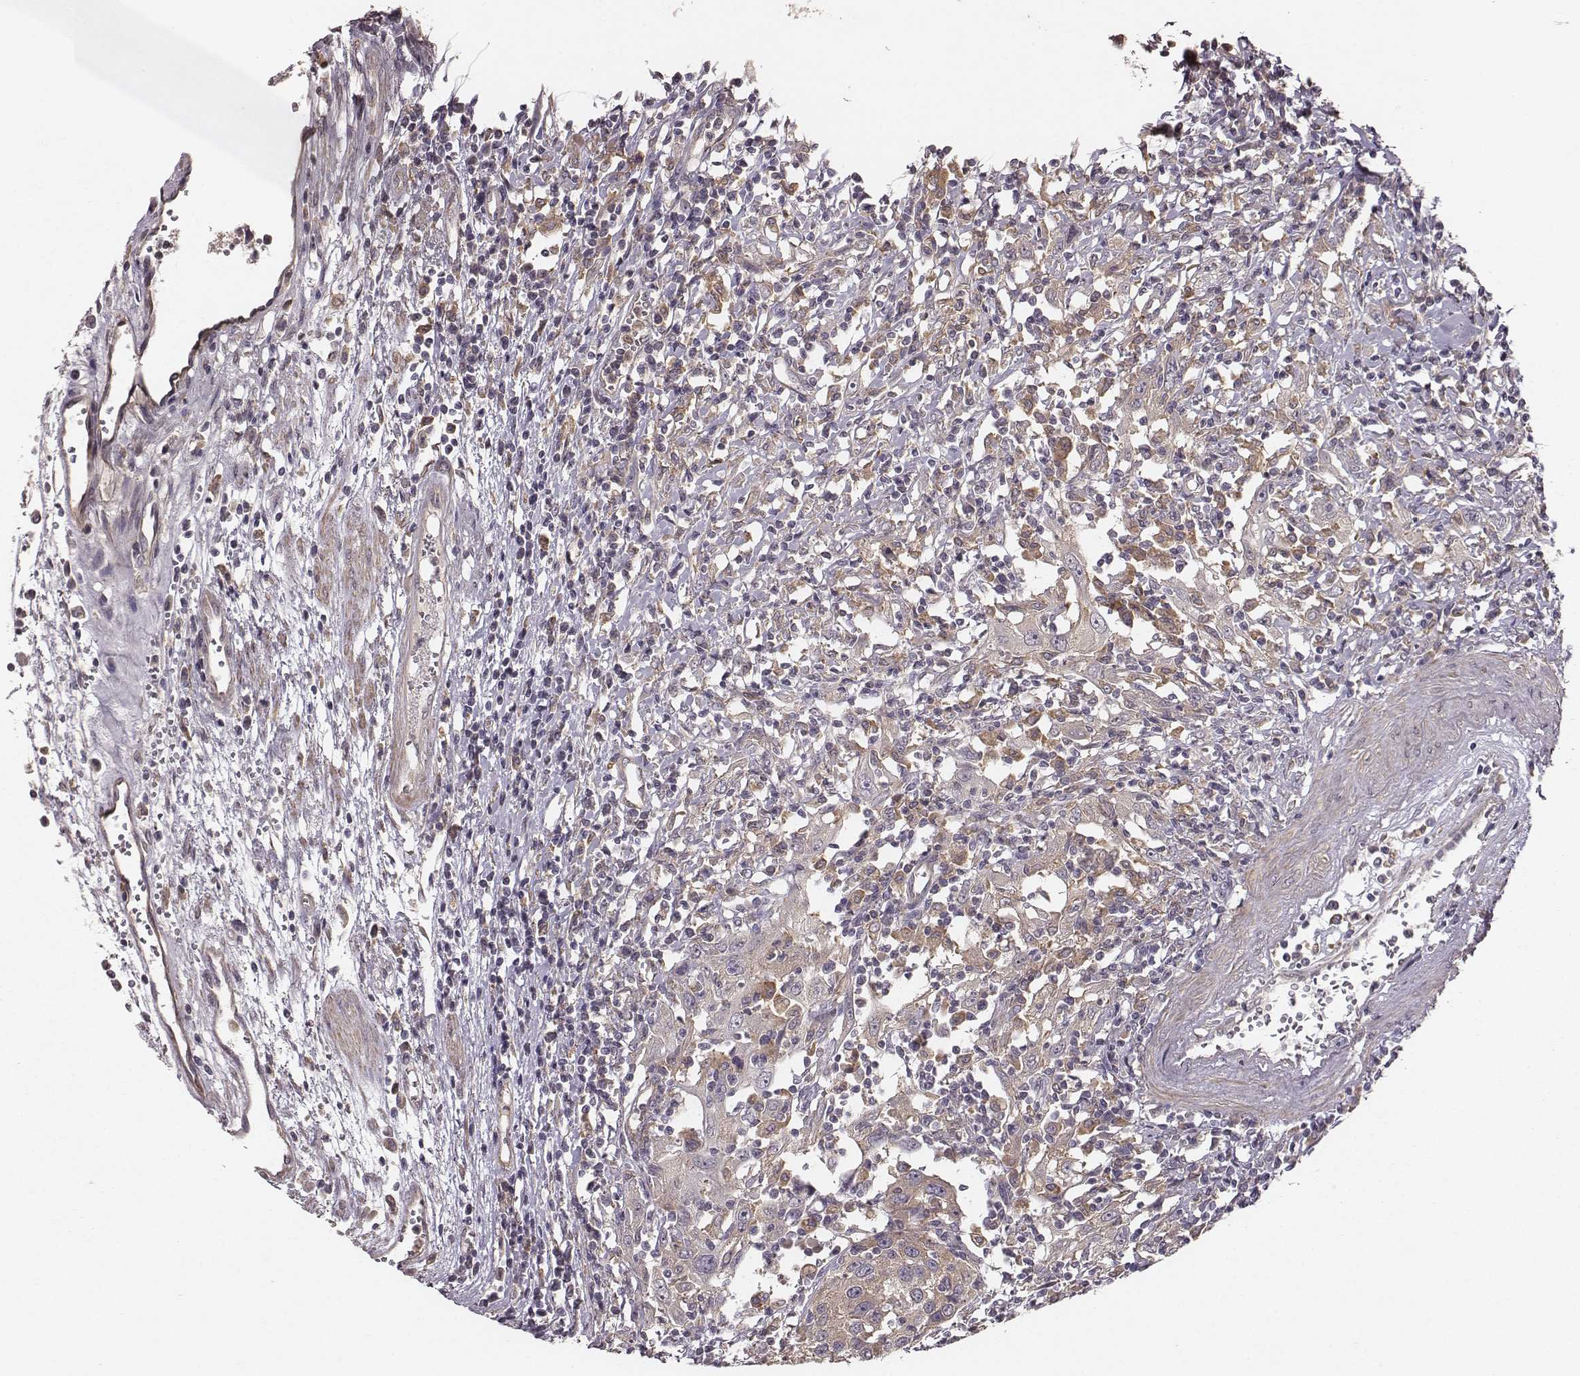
{"staining": {"intensity": "moderate", "quantity": "25%-75%", "location": "cytoplasmic/membranous"}, "tissue": "urothelial cancer", "cell_type": "Tumor cells", "image_type": "cancer", "snomed": [{"axis": "morphology", "description": "Urothelial carcinoma, High grade"}, {"axis": "topography", "description": "Urinary bladder"}], "caption": "Immunohistochemical staining of human urothelial carcinoma (high-grade) demonstrates moderate cytoplasmic/membranous protein expression in about 25%-75% of tumor cells.", "gene": "VPS26A", "patient": {"sex": "female", "age": 85}}